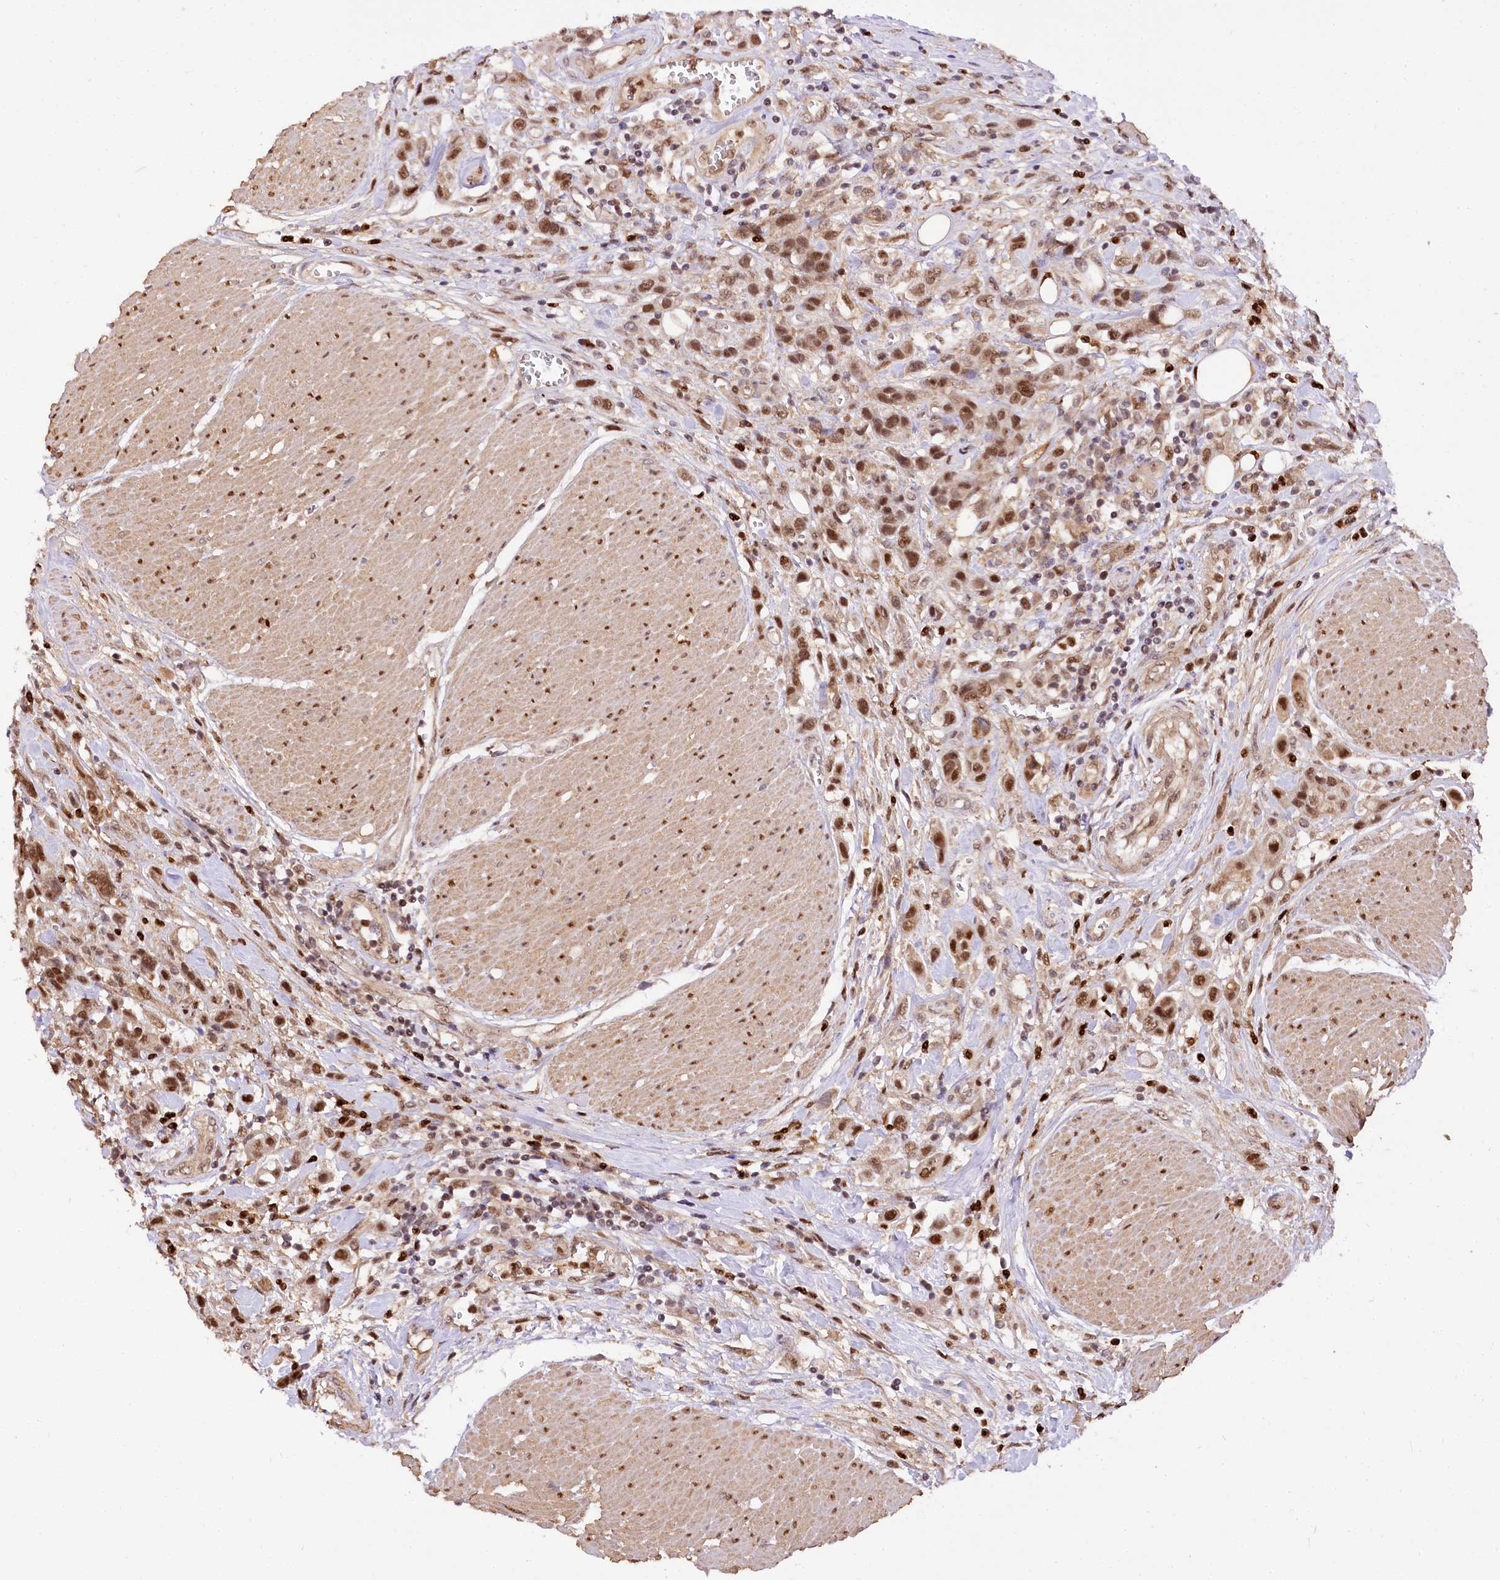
{"staining": {"intensity": "moderate", "quantity": ">75%", "location": "nuclear"}, "tissue": "urothelial cancer", "cell_type": "Tumor cells", "image_type": "cancer", "snomed": [{"axis": "morphology", "description": "Urothelial carcinoma, High grade"}, {"axis": "topography", "description": "Urinary bladder"}], "caption": "Moderate nuclear staining for a protein is identified in about >75% of tumor cells of urothelial cancer using immunohistochemistry (IHC).", "gene": "GNL3L", "patient": {"sex": "male", "age": 50}}